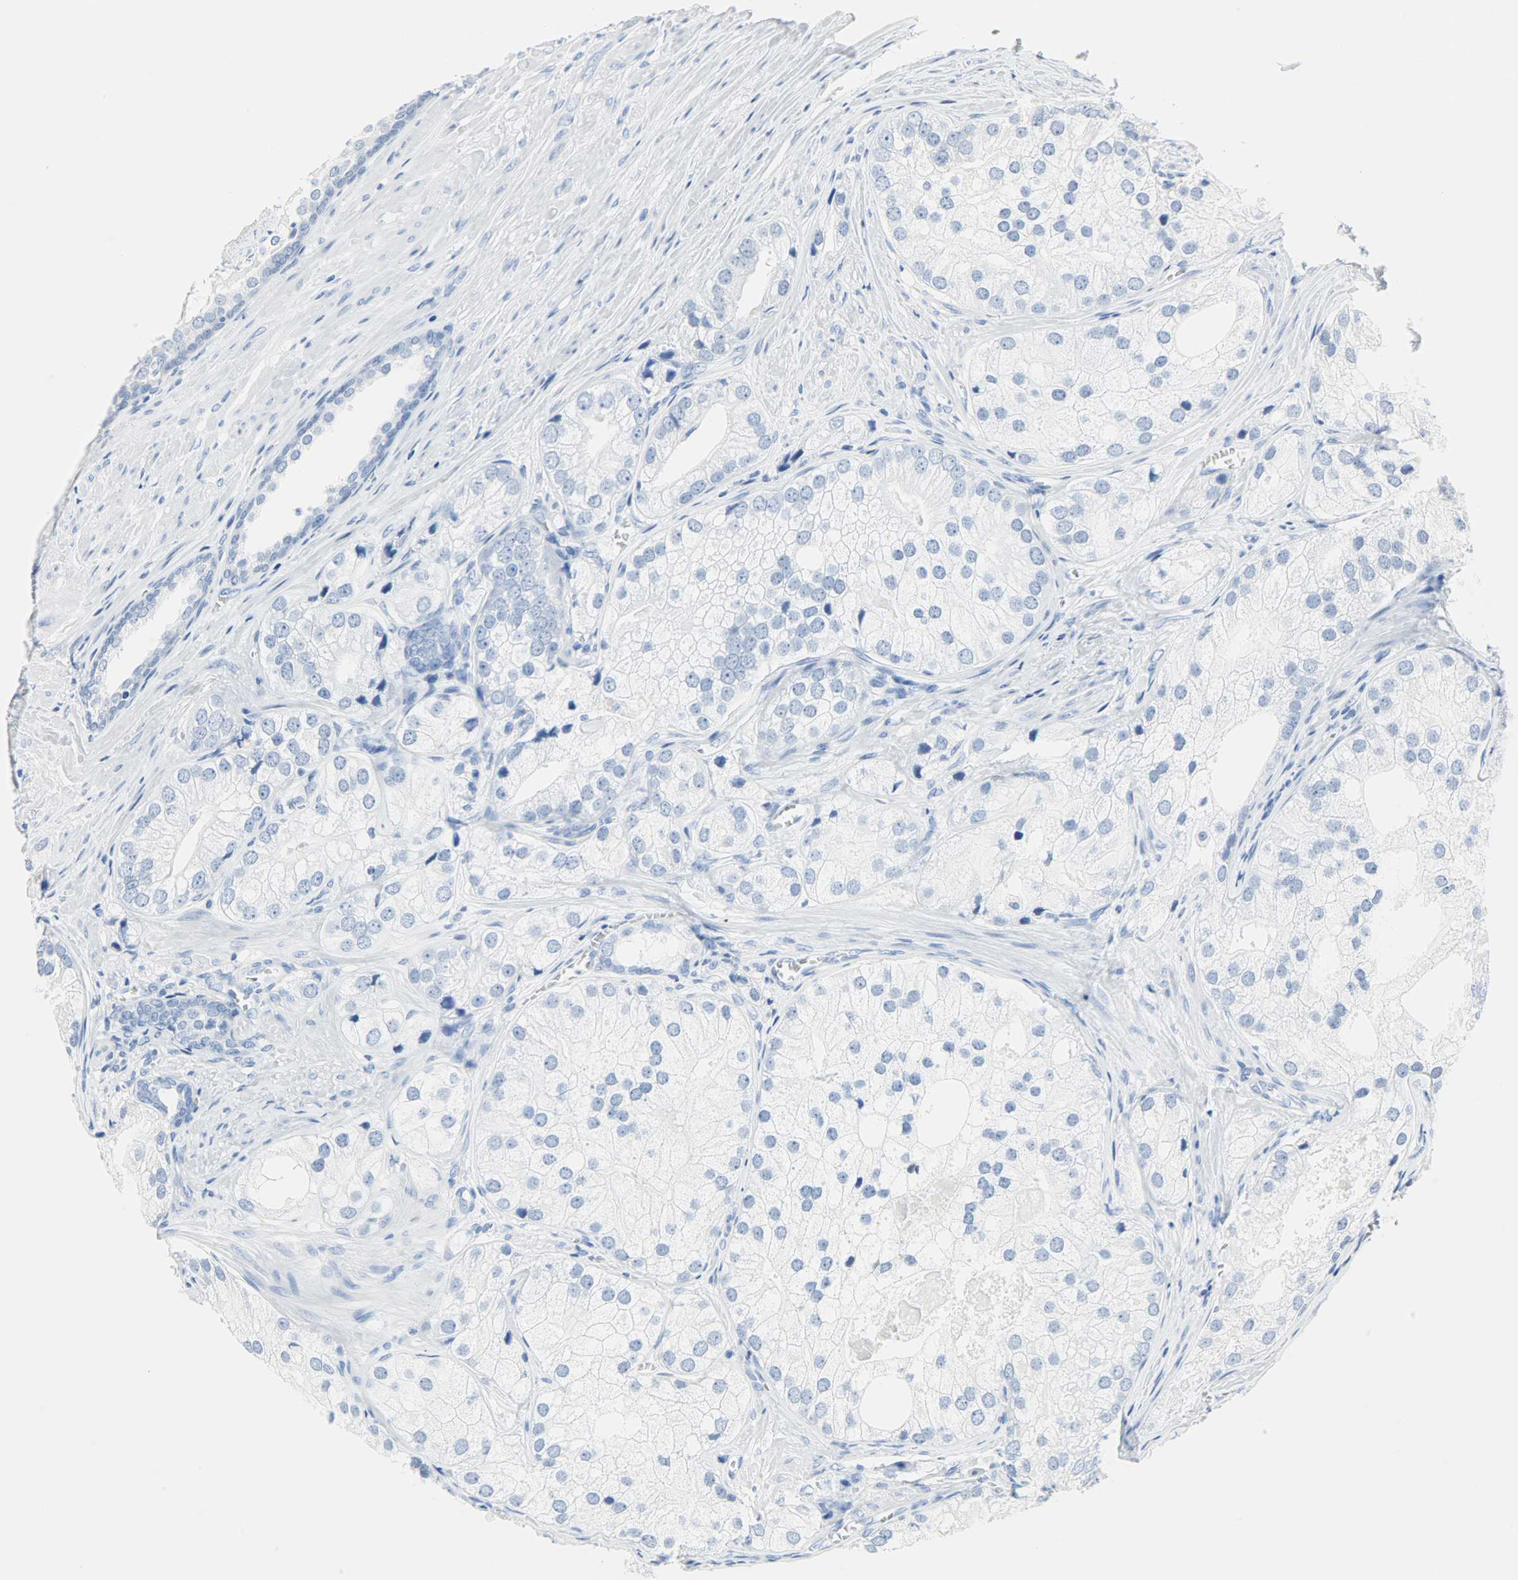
{"staining": {"intensity": "negative", "quantity": "none", "location": "none"}, "tissue": "prostate cancer", "cell_type": "Tumor cells", "image_type": "cancer", "snomed": [{"axis": "morphology", "description": "Adenocarcinoma, Low grade"}, {"axis": "topography", "description": "Prostate"}], "caption": "Immunohistochemical staining of human prostate cancer shows no significant positivity in tumor cells.", "gene": "CEBPE", "patient": {"sex": "male", "age": 69}}